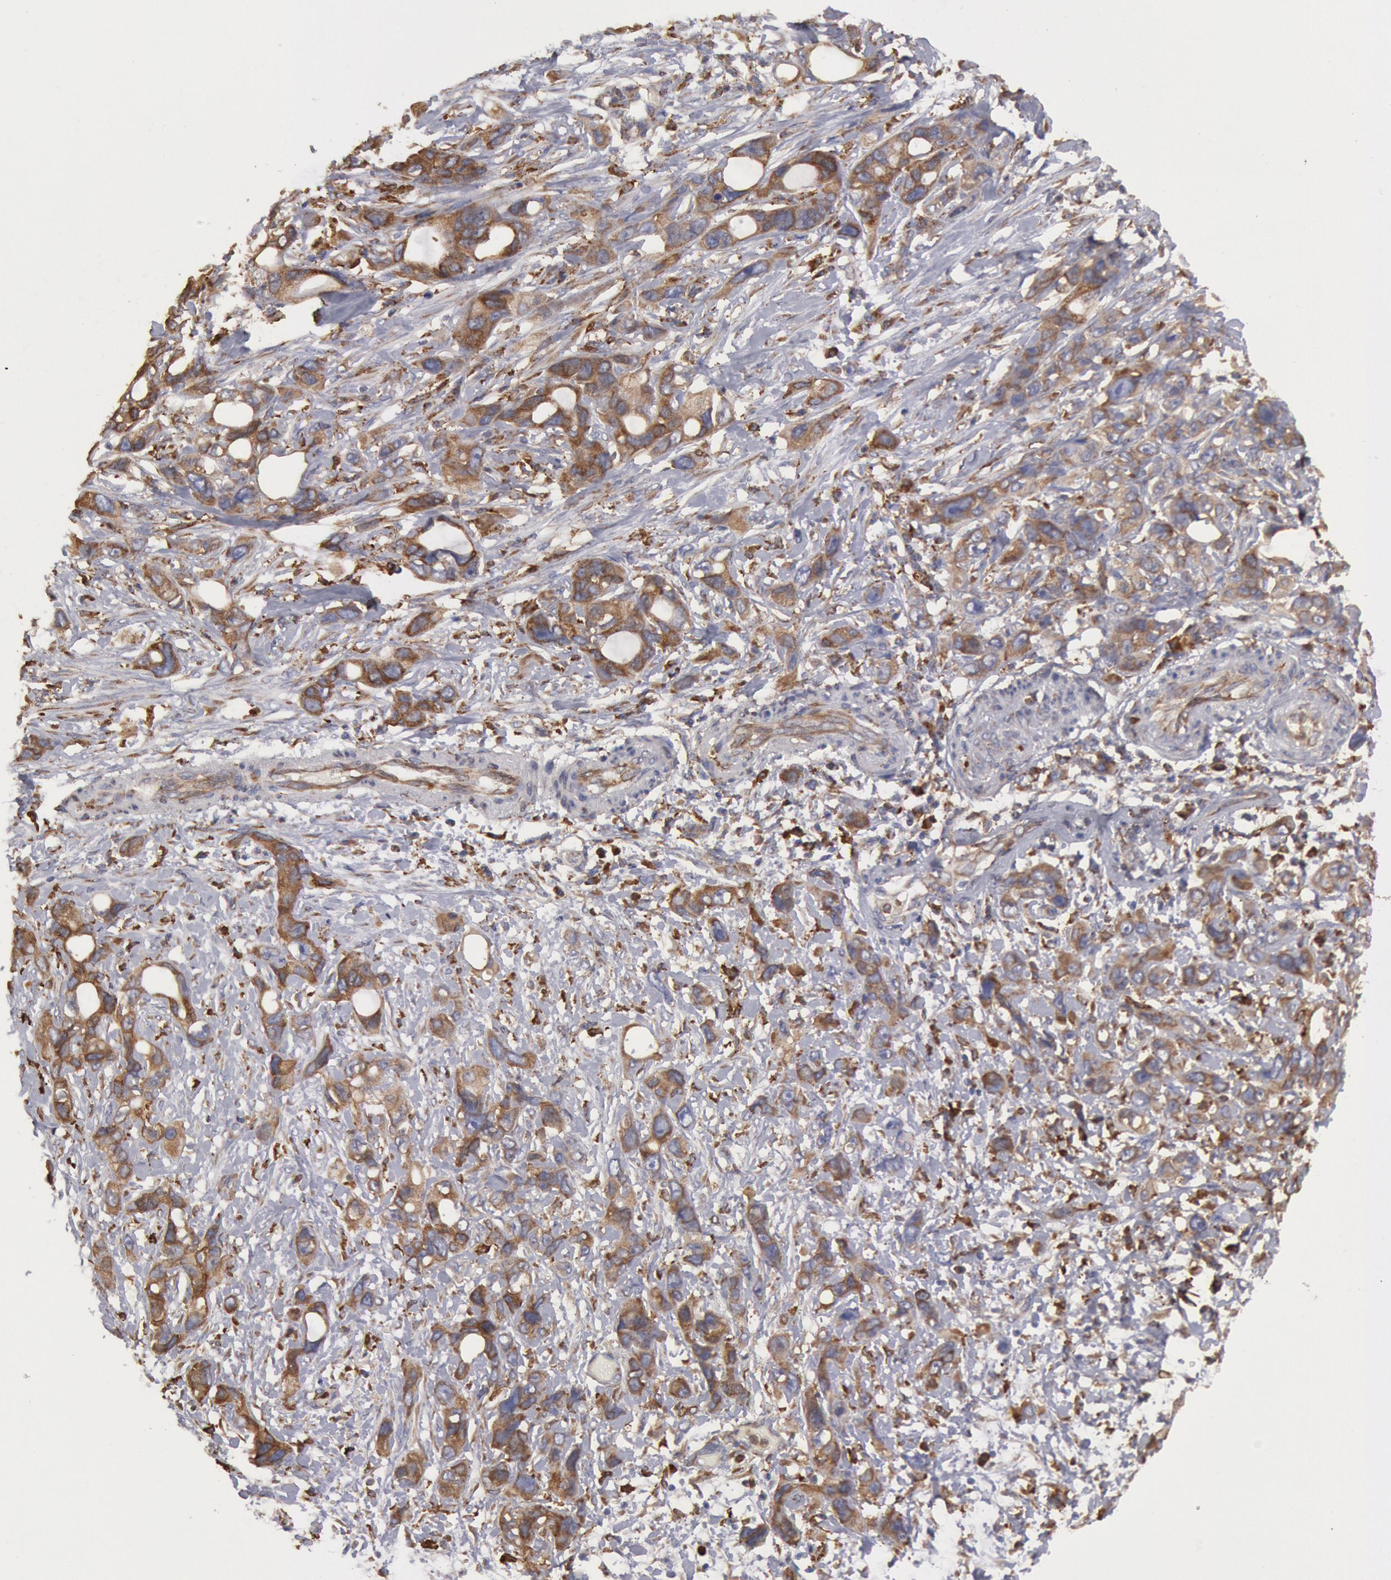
{"staining": {"intensity": "moderate", "quantity": ">75%", "location": "cytoplasmic/membranous"}, "tissue": "stomach cancer", "cell_type": "Tumor cells", "image_type": "cancer", "snomed": [{"axis": "morphology", "description": "Adenocarcinoma, NOS"}, {"axis": "topography", "description": "Stomach, upper"}], "caption": "IHC (DAB (3,3'-diaminobenzidine)) staining of stomach cancer displays moderate cytoplasmic/membranous protein expression in about >75% of tumor cells. The staining was performed using DAB to visualize the protein expression in brown, while the nuclei were stained in blue with hematoxylin (Magnification: 20x).", "gene": "ERP44", "patient": {"sex": "male", "age": 47}}